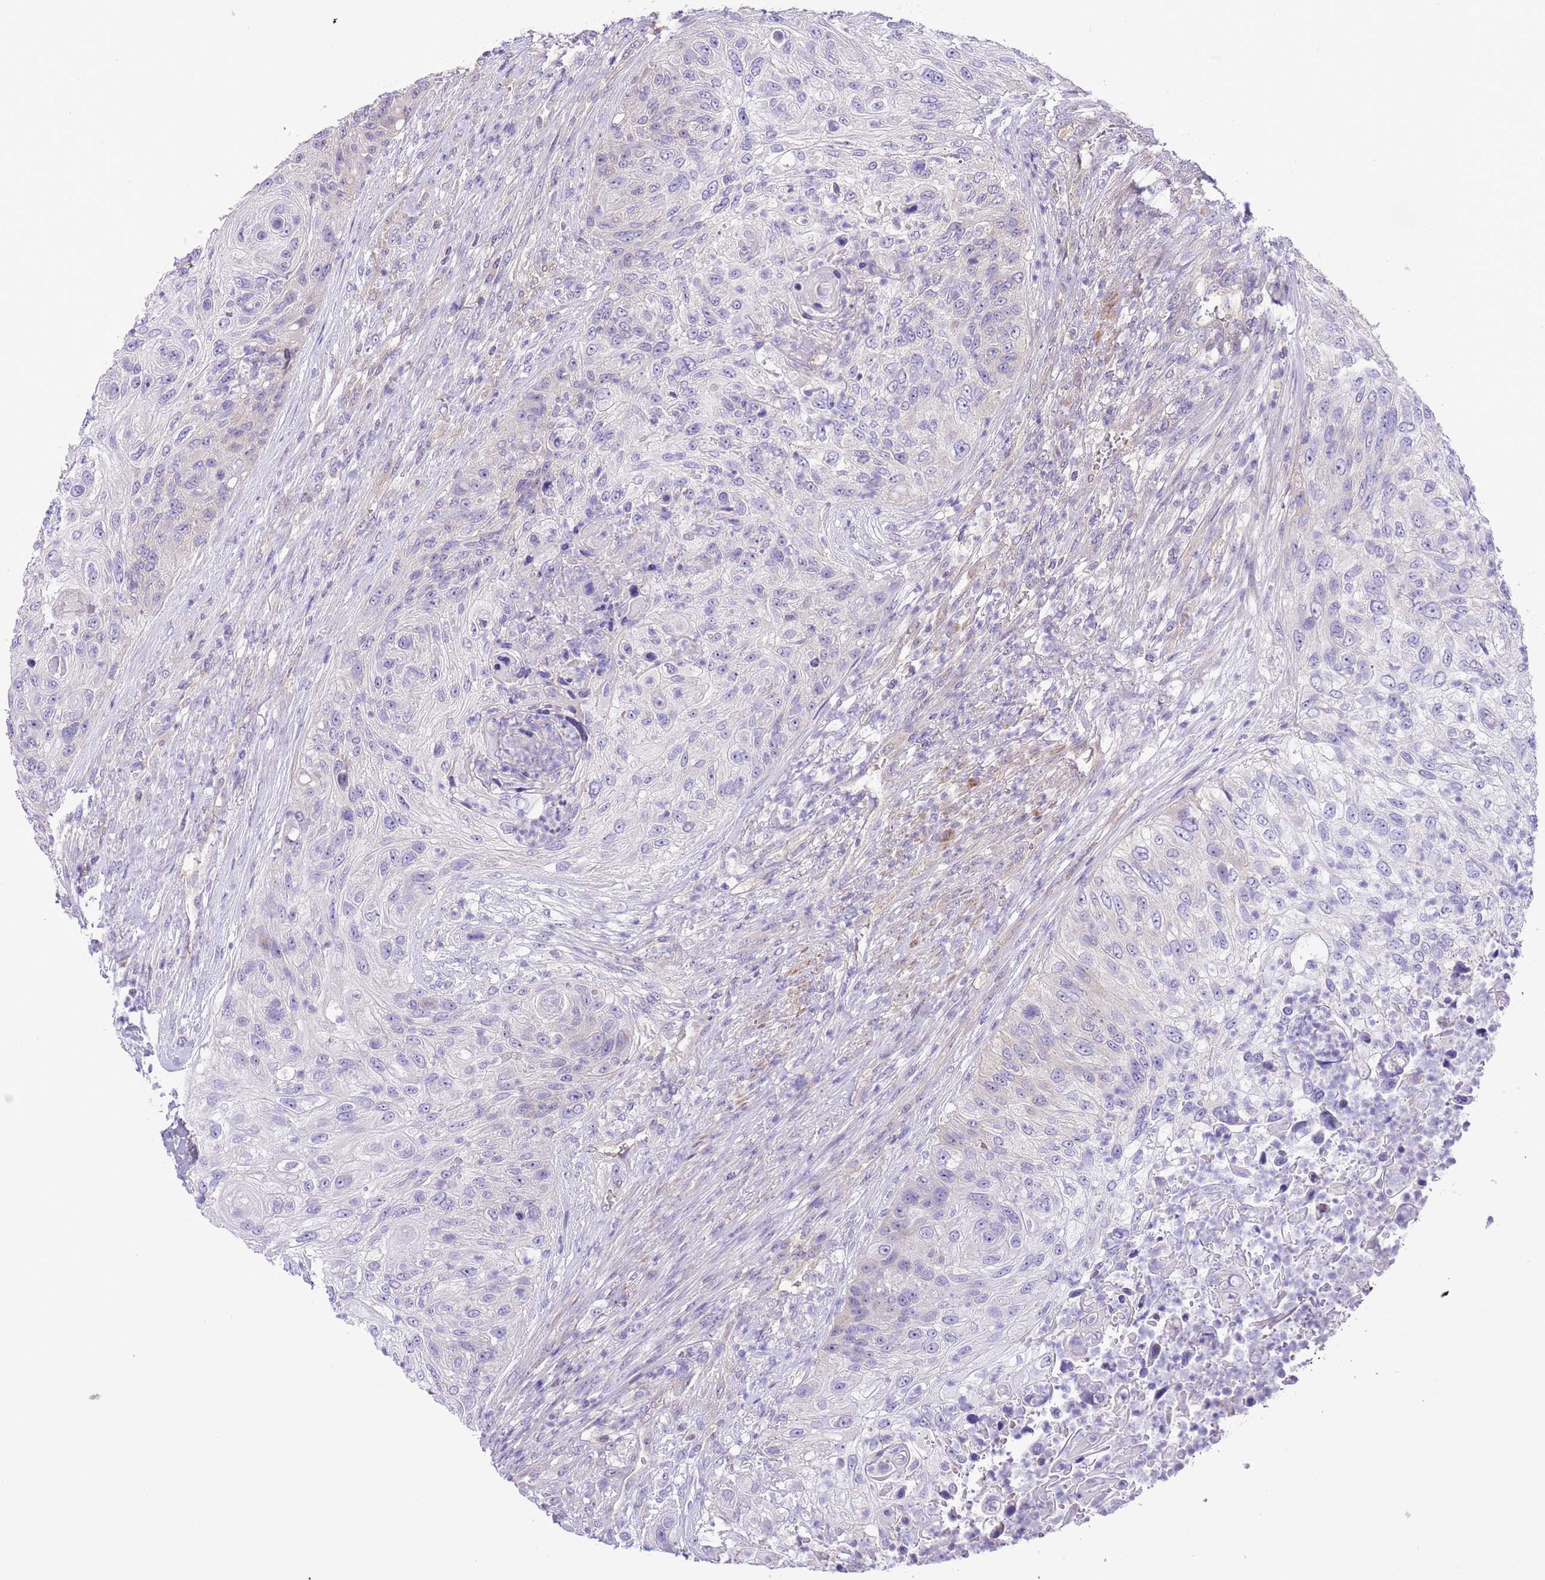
{"staining": {"intensity": "negative", "quantity": "none", "location": "none"}, "tissue": "urothelial cancer", "cell_type": "Tumor cells", "image_type": "cancer", "snomed": [{"axis": "morphology", "description": "Urothelial carcinoma, High grade"}, {"axis": "topography", "description": "Urinary bladder"}], "caption": "Protein analysis of urothelial cancer demonstrates no significant positivity in tumor cells.", "gene": "PRR32", "patient": {"sex": "female", "age": 60}}